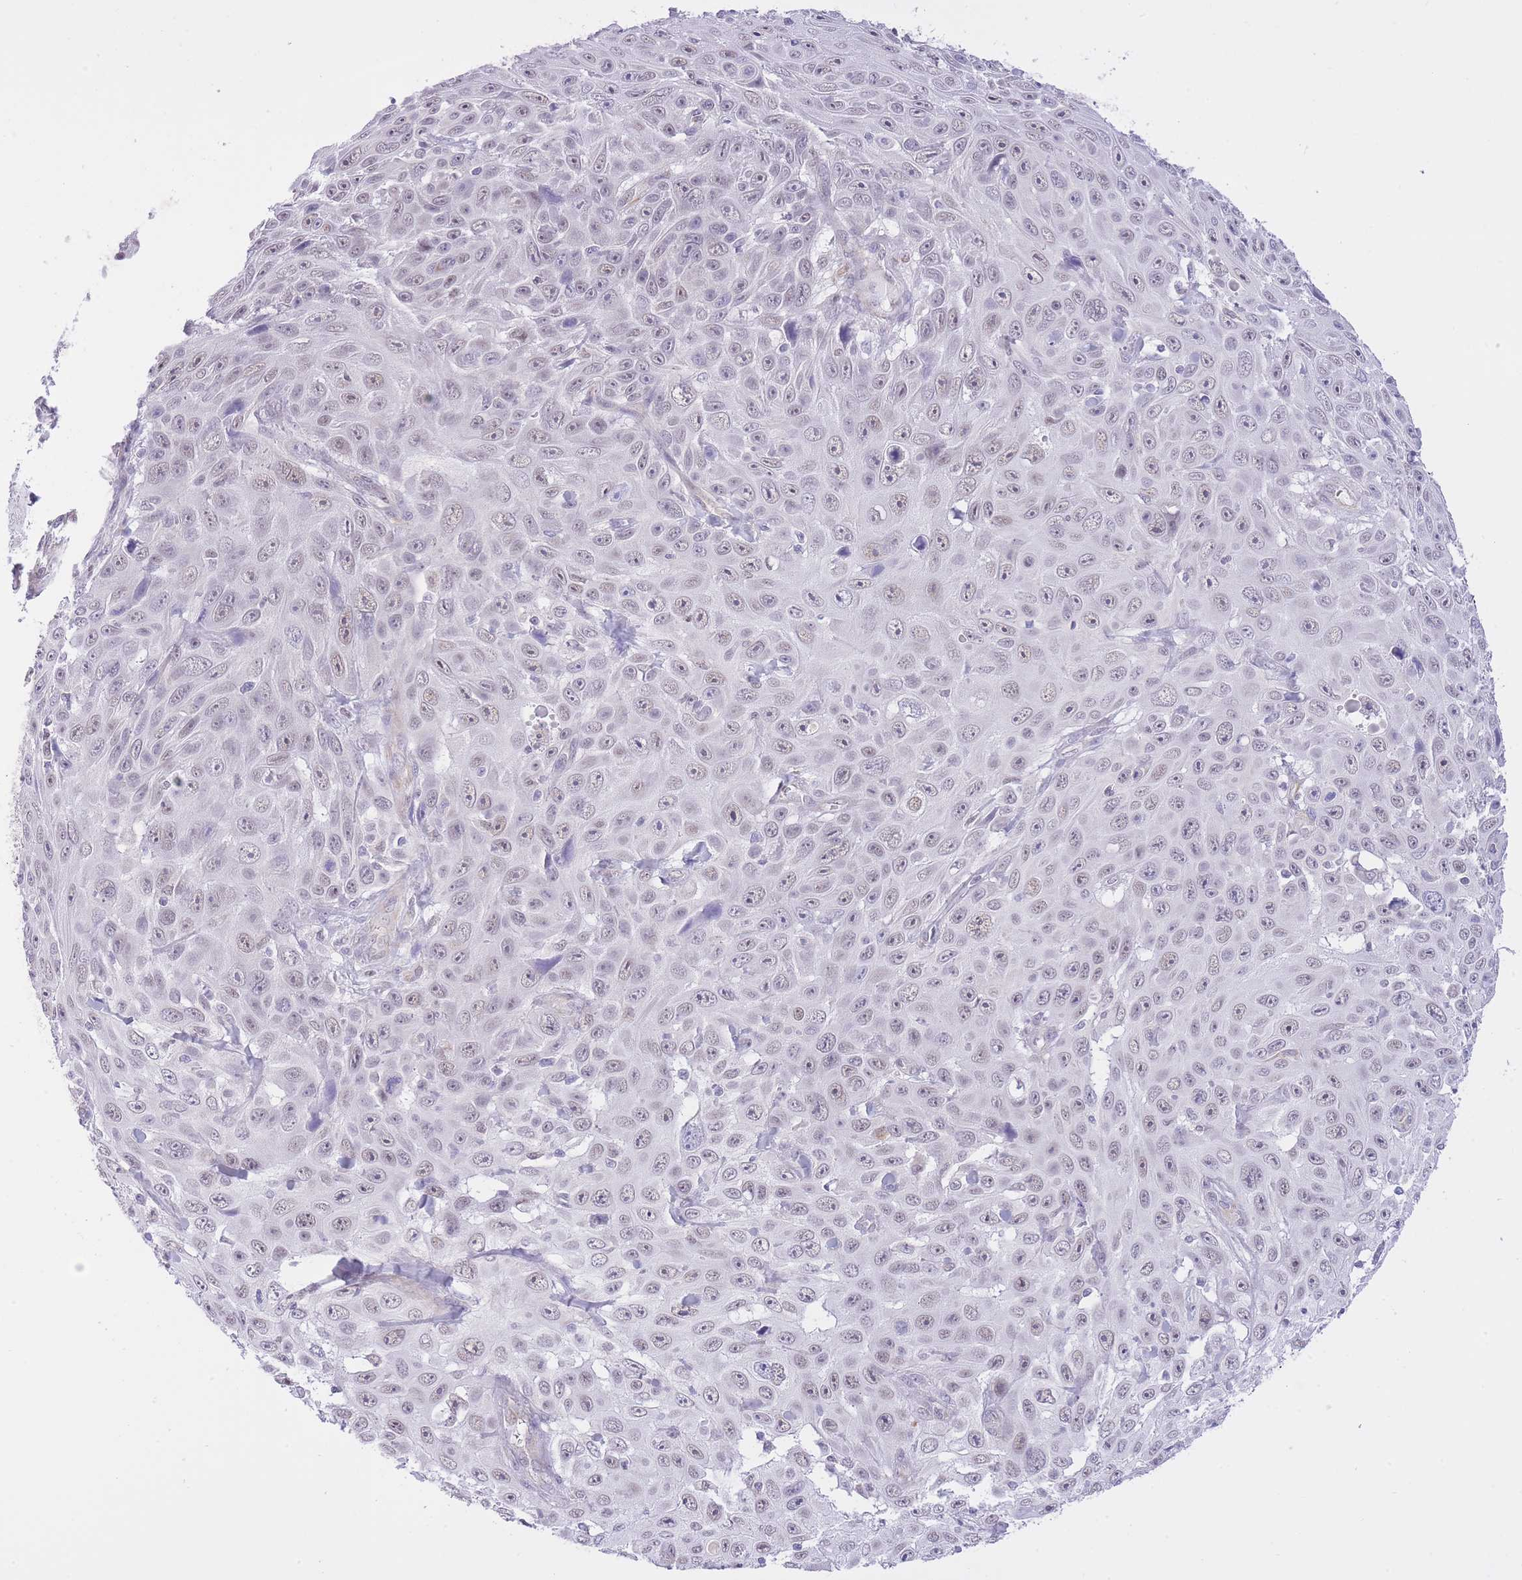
{"staining": {"intensity": "weak", "quantity": "<25%", "location": "nuclear"}, "tissue": "skin cancer", "cell_type": "Tumor cells", "image_type": "cancer", "snomed": [{"axis": "morphology", "description": "Squamous cell carcinoma, NOS"}, {"axis": "topography", "description": "Skin"}], "caption": "An image of human skin cancer is negative for staining in tumor cells.", "gene": "MEIOSIN", "patient": {"sex": "male", "age": 82}}